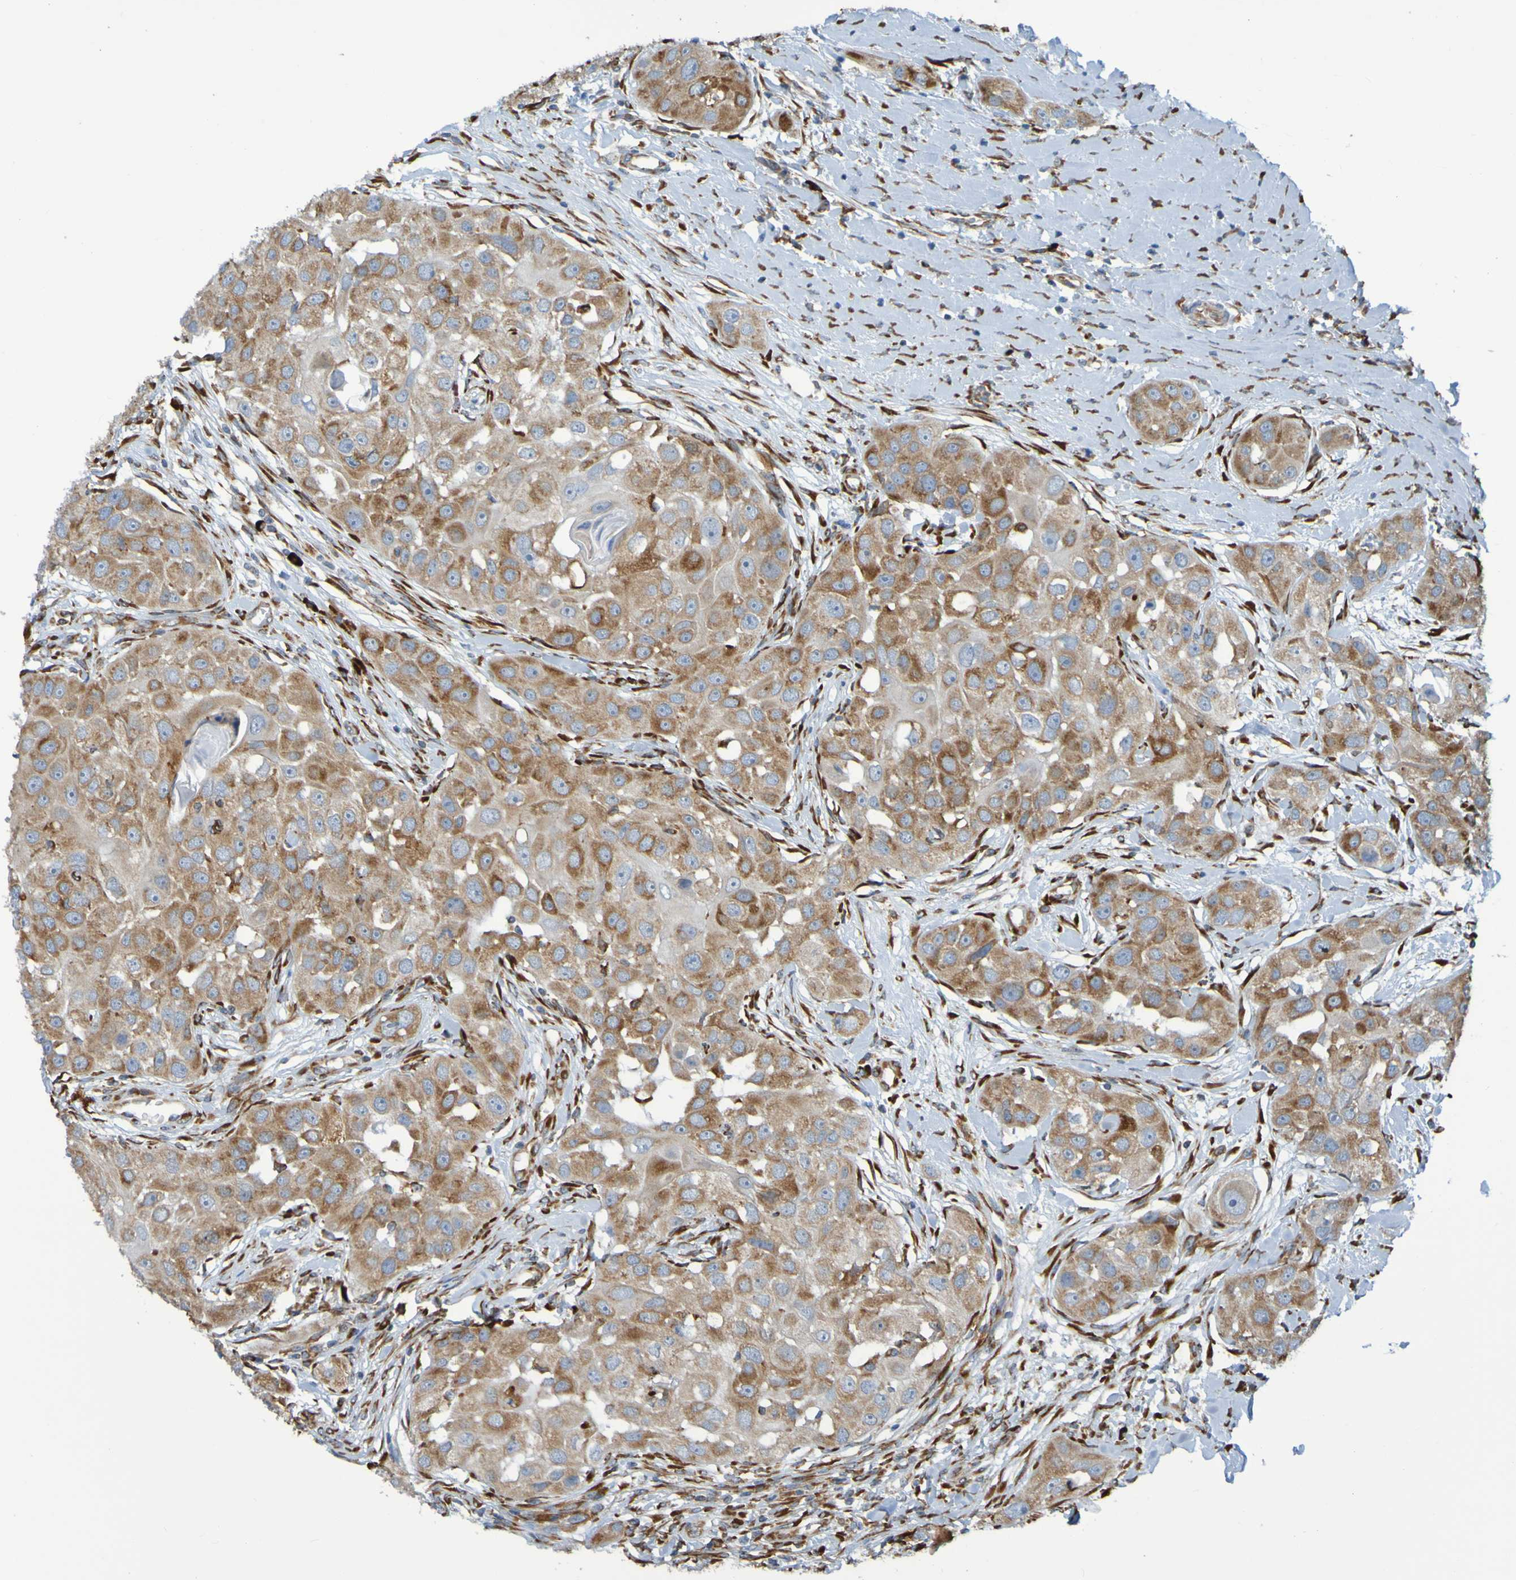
{"staining": {"intensity": "moderate", "quantity": ">75%", "location": "cytoplasmic/membranous"}, "tissue": "head and neck cancer", "cell_type": "Tumor cells", "image_type": "cancer", "snomed": [{"axis": "morphology", "description": "Normal tissue, NOS"}, {"axis": "morphology", "description": "Squamous cell carcinoma, NOS"}, {"axis": "topography", "description": "Skeletal muscle"}, {"axis": "topography", "description": "Head-Neck"}], "caption": "Immunohistochemical staining of squamous cell carcinoma (head and neck) exhibits medium levels of moderate cytoplasmic/membranous protein positivity in about >75% of tumor cells.", "gene": "SSR1", "patient": {"sex": "male", "age": 51}}